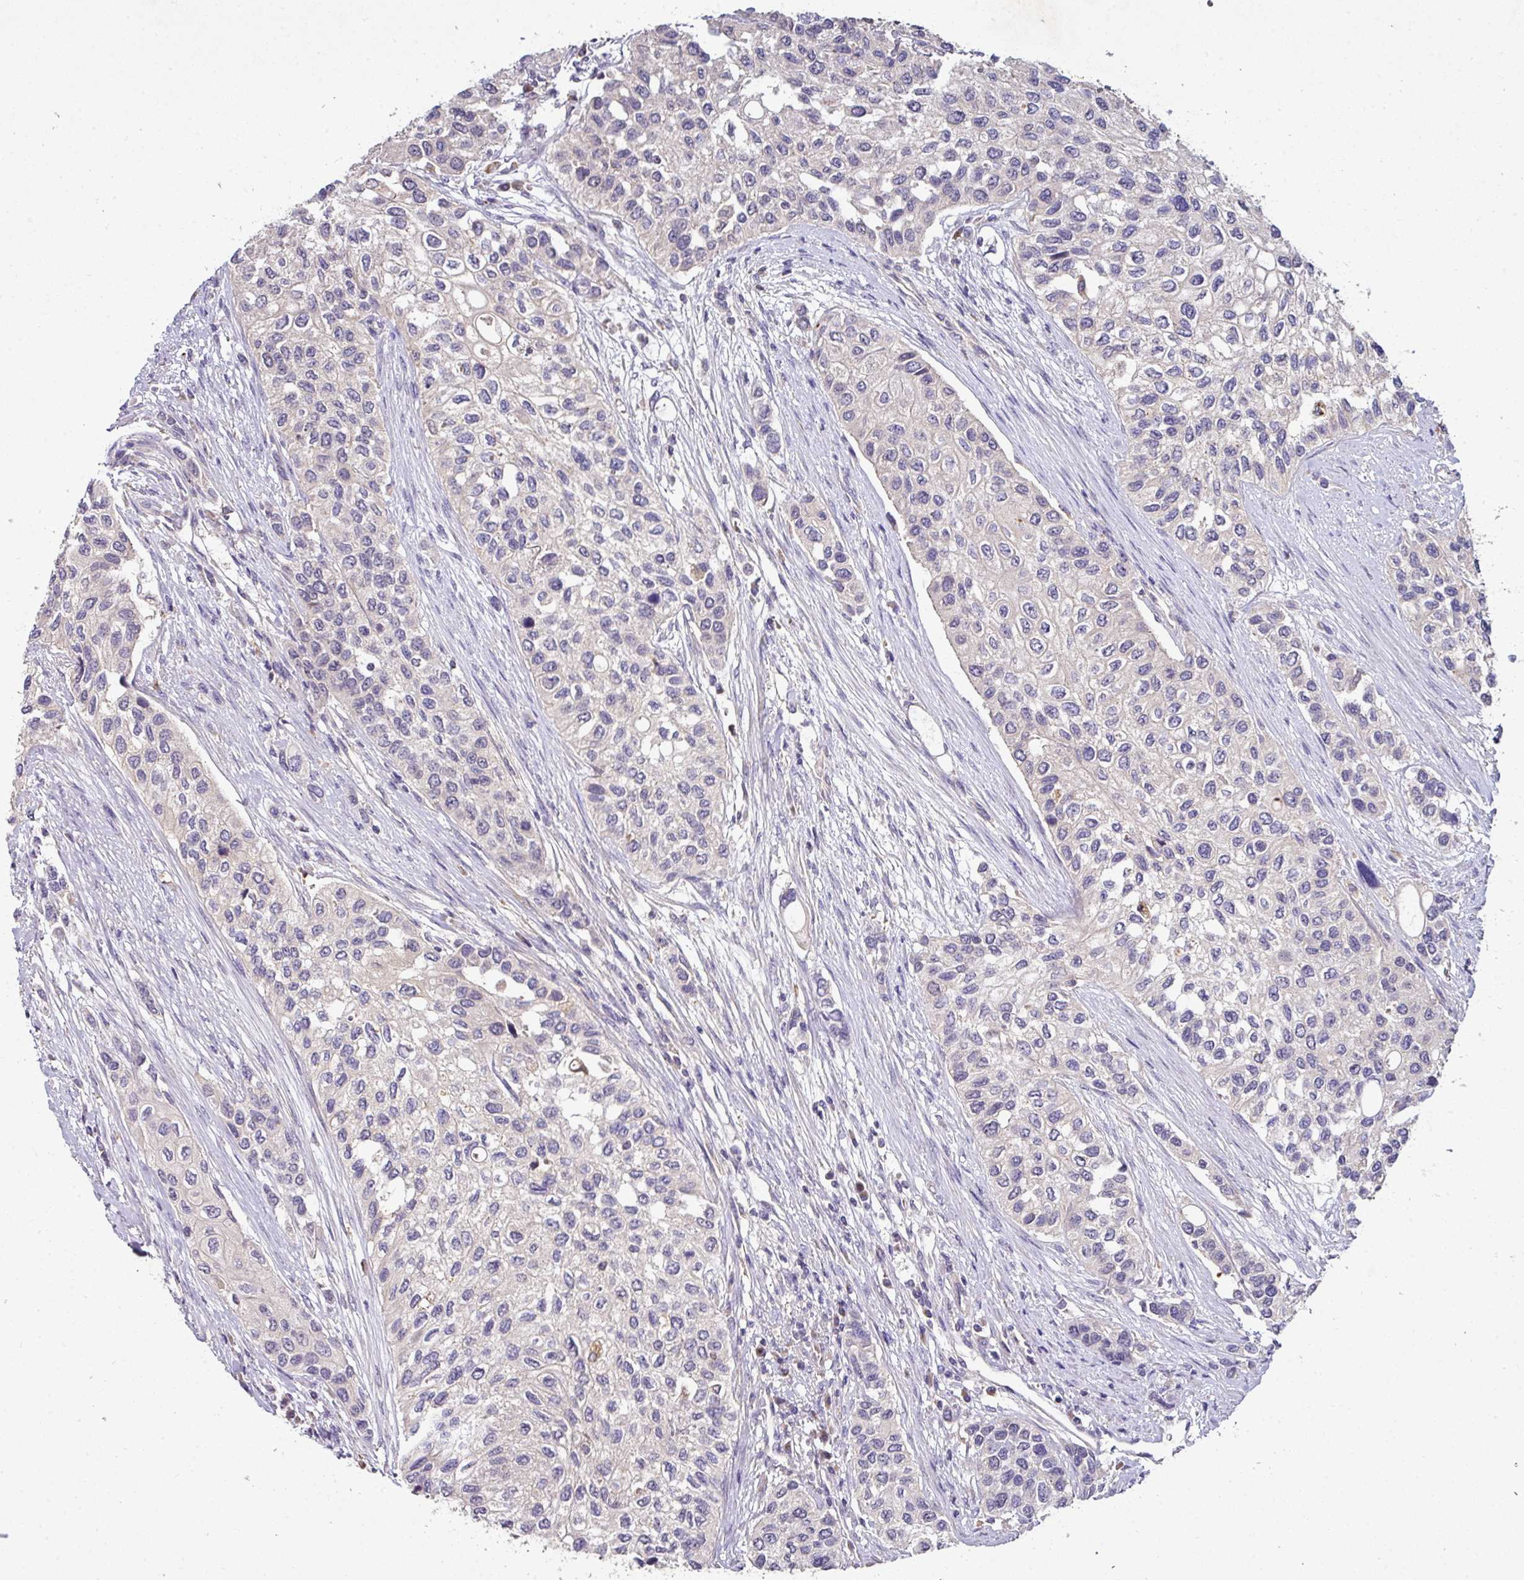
{"staining": {"intensity": "negative", "quantity": "none", "location": "none"}, "tissue": "urothelial cancer", "cell_type": "Tumor cells", "image_type": "cancer", "snomed": [{"axis": "morphology", "description": "Normal tissue, NOS"}, {"axis": "morphology", "description": "Urothelial carcinoma, High grade"}, {"axis": "topography", "description": "Vascular tissue"}, {"axis": "topography", "description": "Urinary bladder"}], "caption": "Immunohistochemistry (IHC) of high-grade urothelial carcinoma shows no expression in tumor cells.", "gene": "AEBP2", "patient": {"sex": "female", "age": 56}}